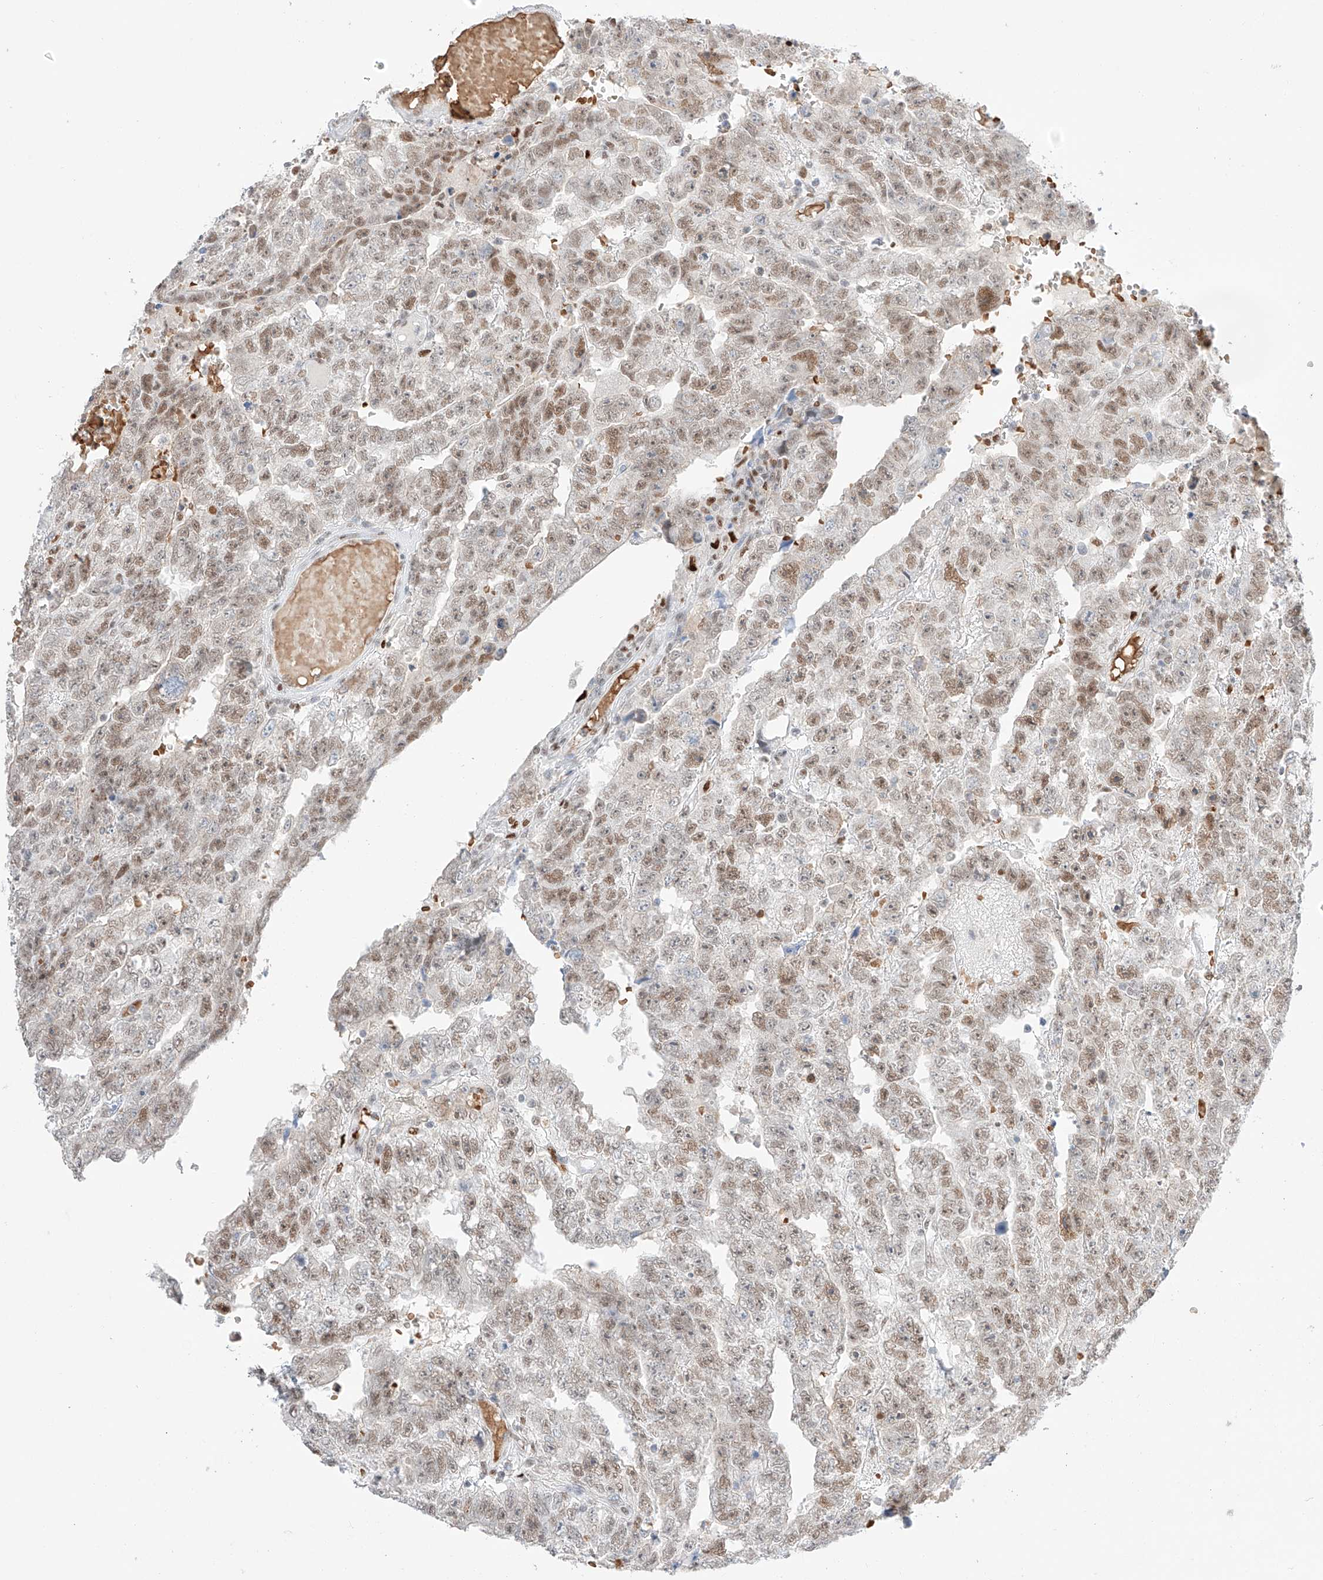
{"staining": {"intensity": "moderate", "quantity": "25%-75%", "location": "nuclear"}, "tissue": "testis cancer", "cell_type": "Tumor cells", "image_type": "cancer", "snomed": [{"axis": "morphology", "description": "Carcinoma, Embryonal, NOS"}, {"axis": "topography", "description": "Testis"}], "caption": "There is medium levels of moderate nuclear staining in tumor cells of testis cancer, as demonstrated by immunohistochemical staining (brown color).", "gene": "APIP", "patient": {"sex": "male", "age": 25}}